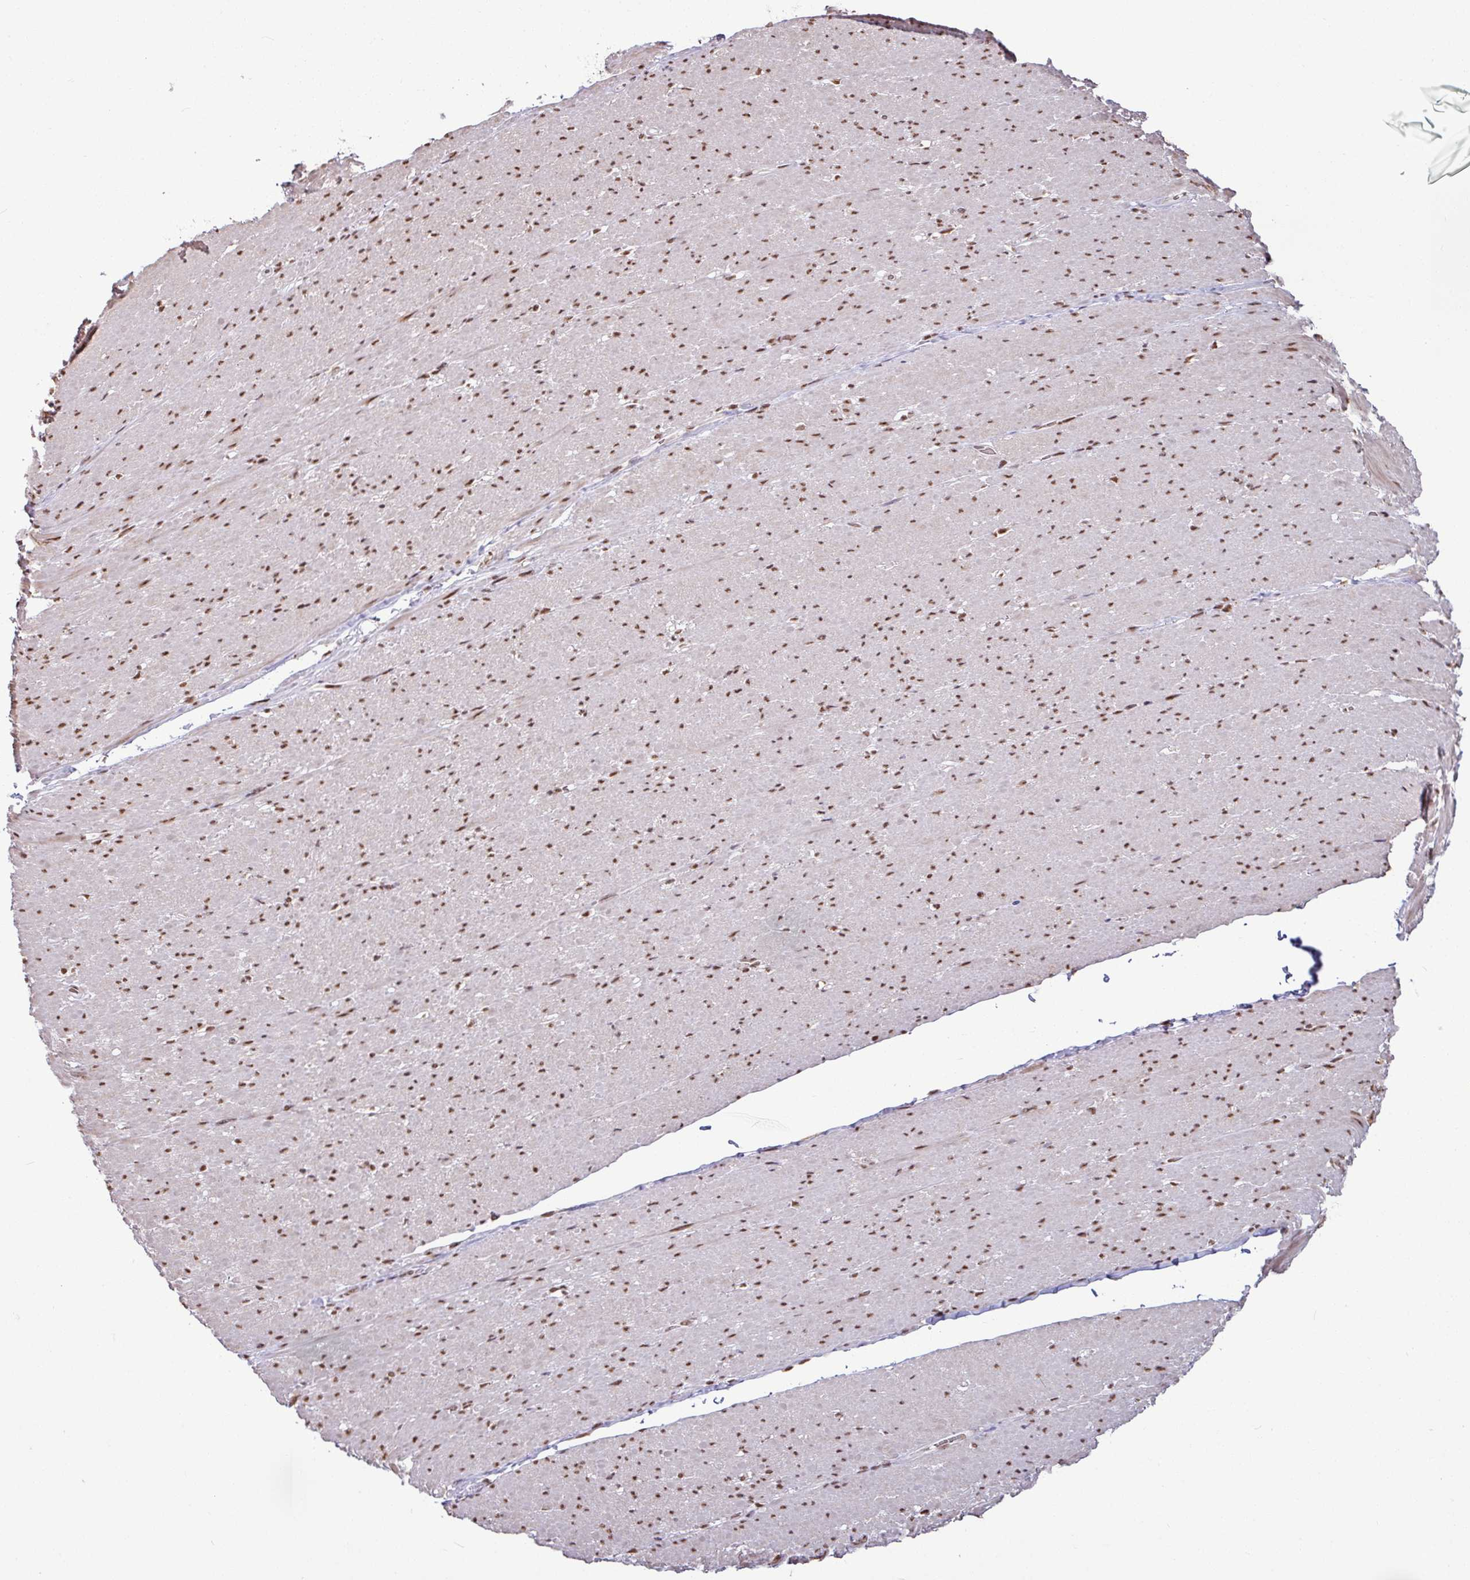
{"staining": {"intensity": "moderate", "quantity": ">75%", "location": "nuclear"}, "tissue": "smooth muscle", "cell_type": "Smooth muscle cells", "image_type": "normal", "snomed": [{"axis": "morphology", "description": "Normal tissue, NOS"}, {"axis": "topography", "description": "Smooth muscle"}, {"axis": "topography", "description": "Rectum"}], "caption": "Brown immunohistochemical staining in normal smooth muscle displays moderate nuclear positivity in about >75% of smooth muscle cells.", "gene": "TDG", "patient": {"sex": "male", "age": 53}}